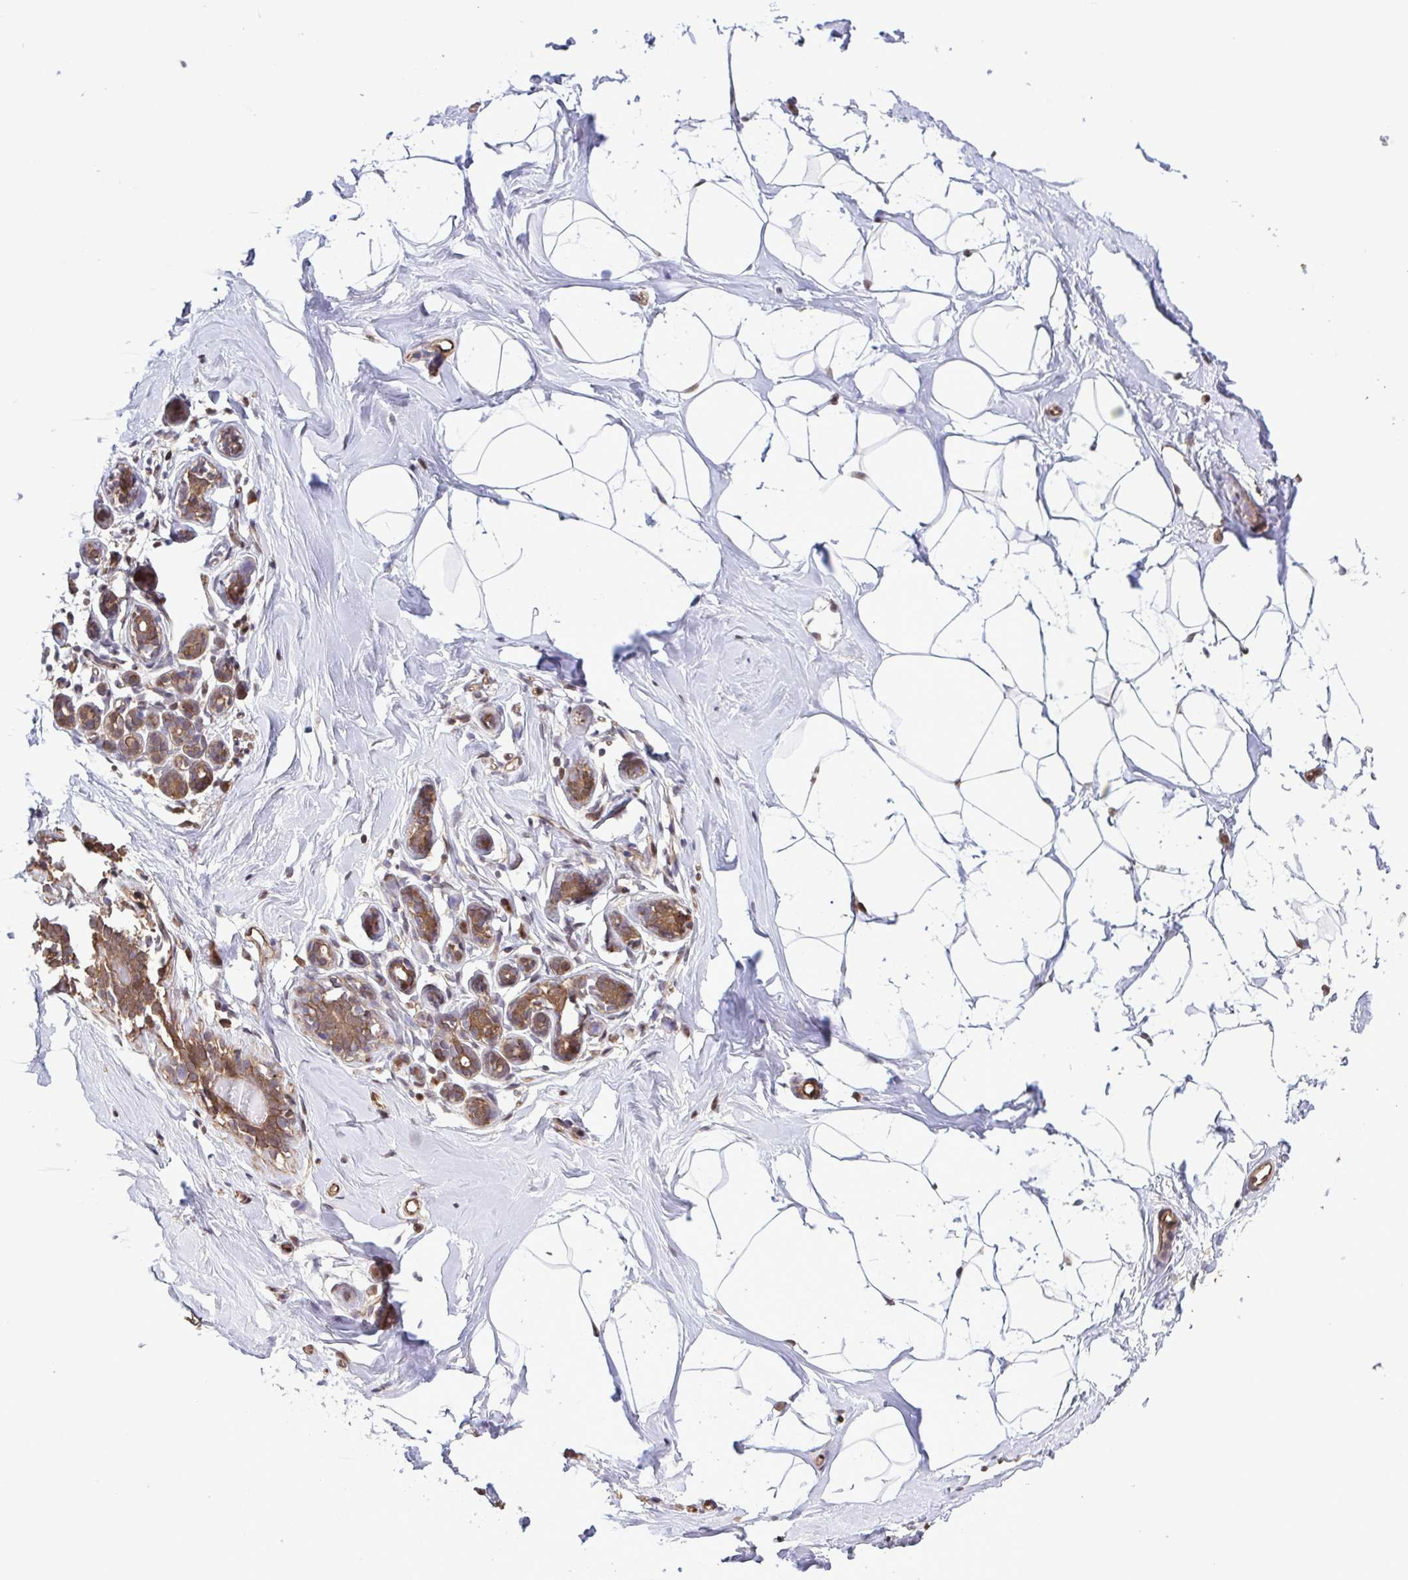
{"staining": {"intensity": "weak", "quantity": "<25%", "location": "cytoplasmic/membranous"}, "tissue": "breast", "cell_type": "Adipocytes", "image_type": "normal", "snomed": [{"axis": "morphology", "description": "Normal tissue, NOS"}, {"axis": "topography", "description": "Breast"}], "caption": "Breast was stained to show a protein in brown. There is no significant expression in adipocytes.", "gene": "SEC63", "patient": {"sex": "female", "age": 32}}